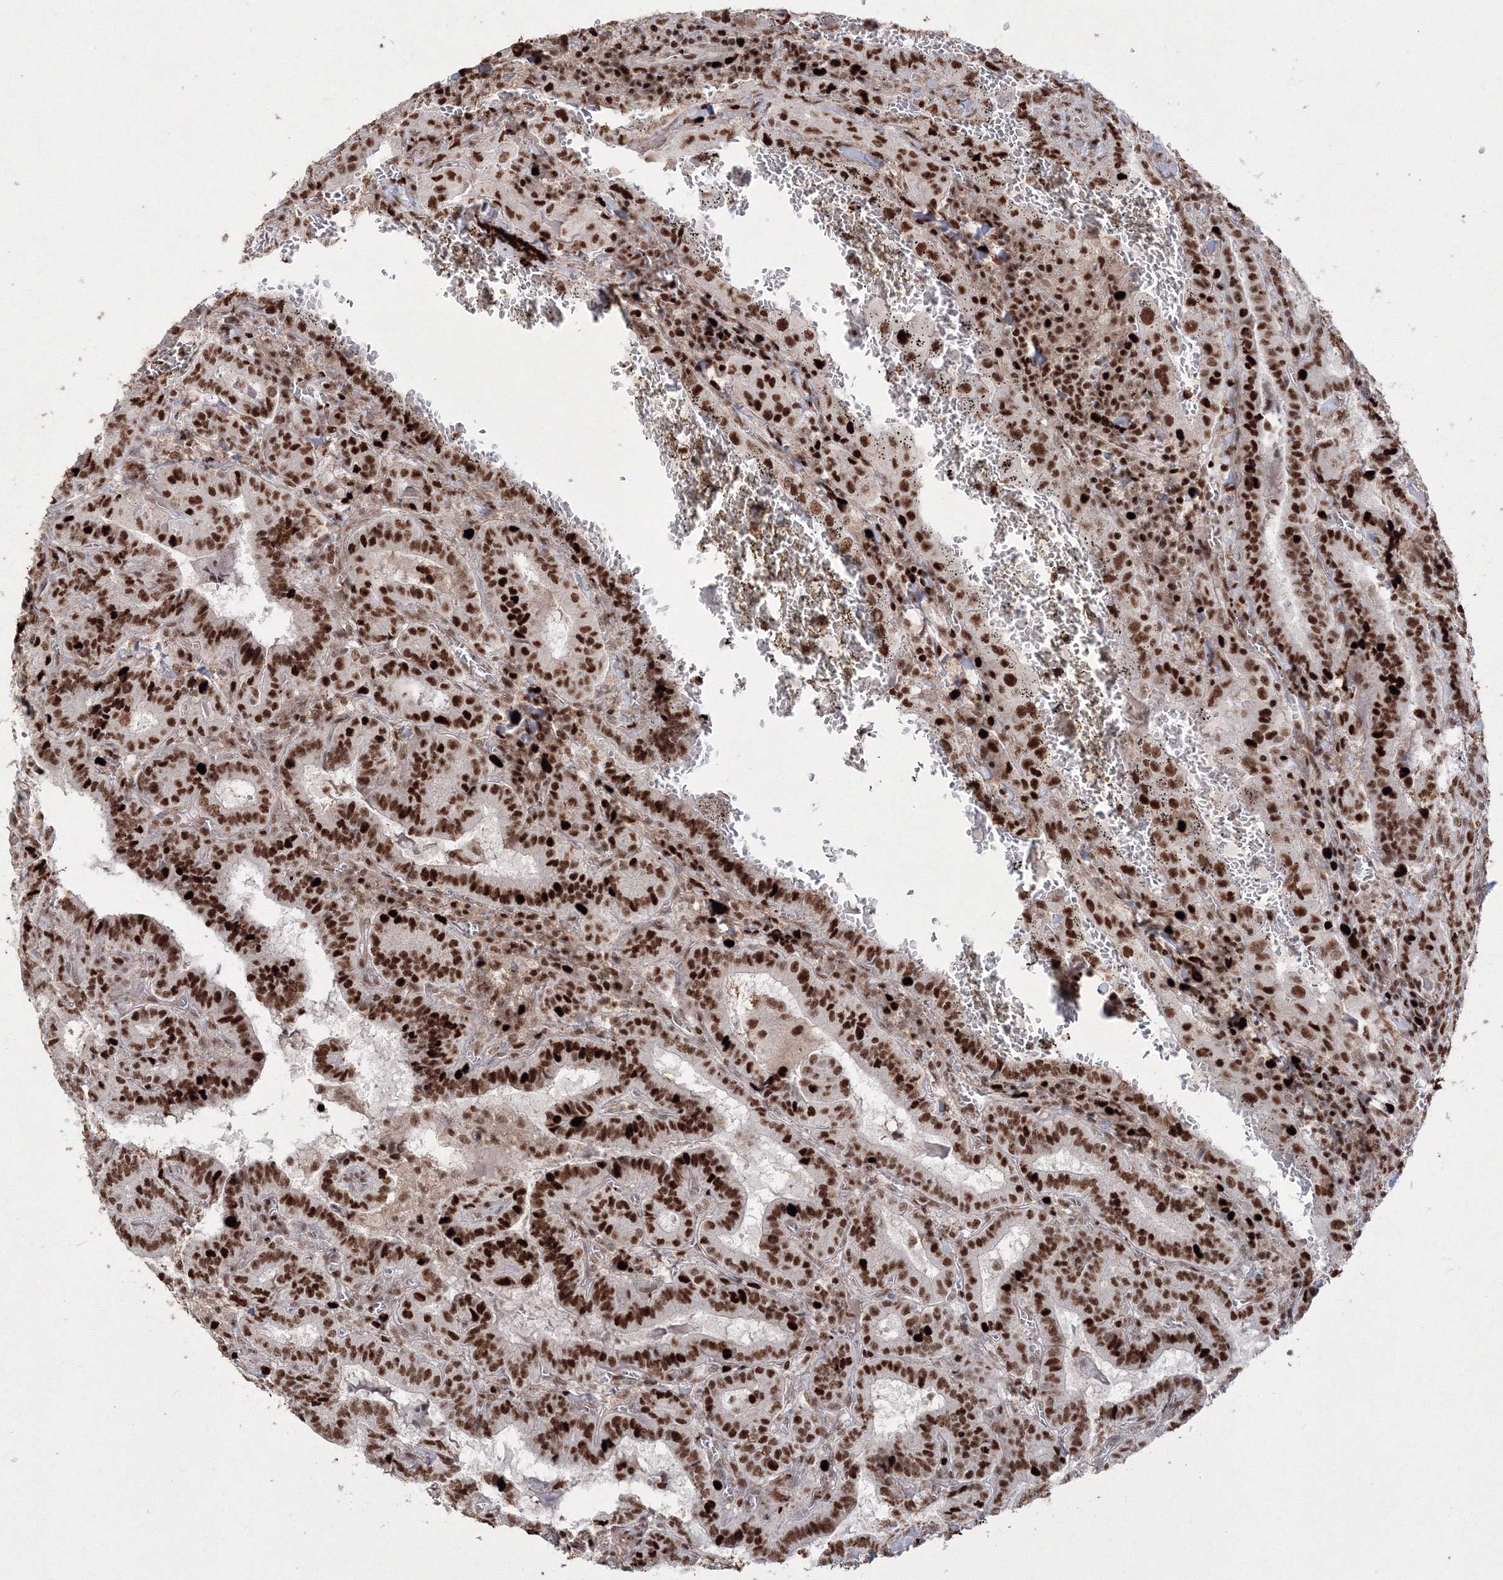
{"staining": {"intensity": "strong", "quantity": ">75%", "location": "nuclear"}, "tissue": "thyroid cancer", "cell_type": "Tumor cells", "image_type": "cancer", "snomed": [{"axis": "morphology", "description": "Papillary adenocarcinoma, NOS"}, {"axis": "topography", "description": "Thyroid gland"}], "caption": "Thyroid papillary adenocarcinoma stained with DAB (3,3'-diaminobenzidine) immunohistochemistry (IHC) demonstrates high levels of strong nuclear positivity in about >75% of tumor cells.", "gene": "LIG1", "patient": {"sex": "female", "age": 72}}